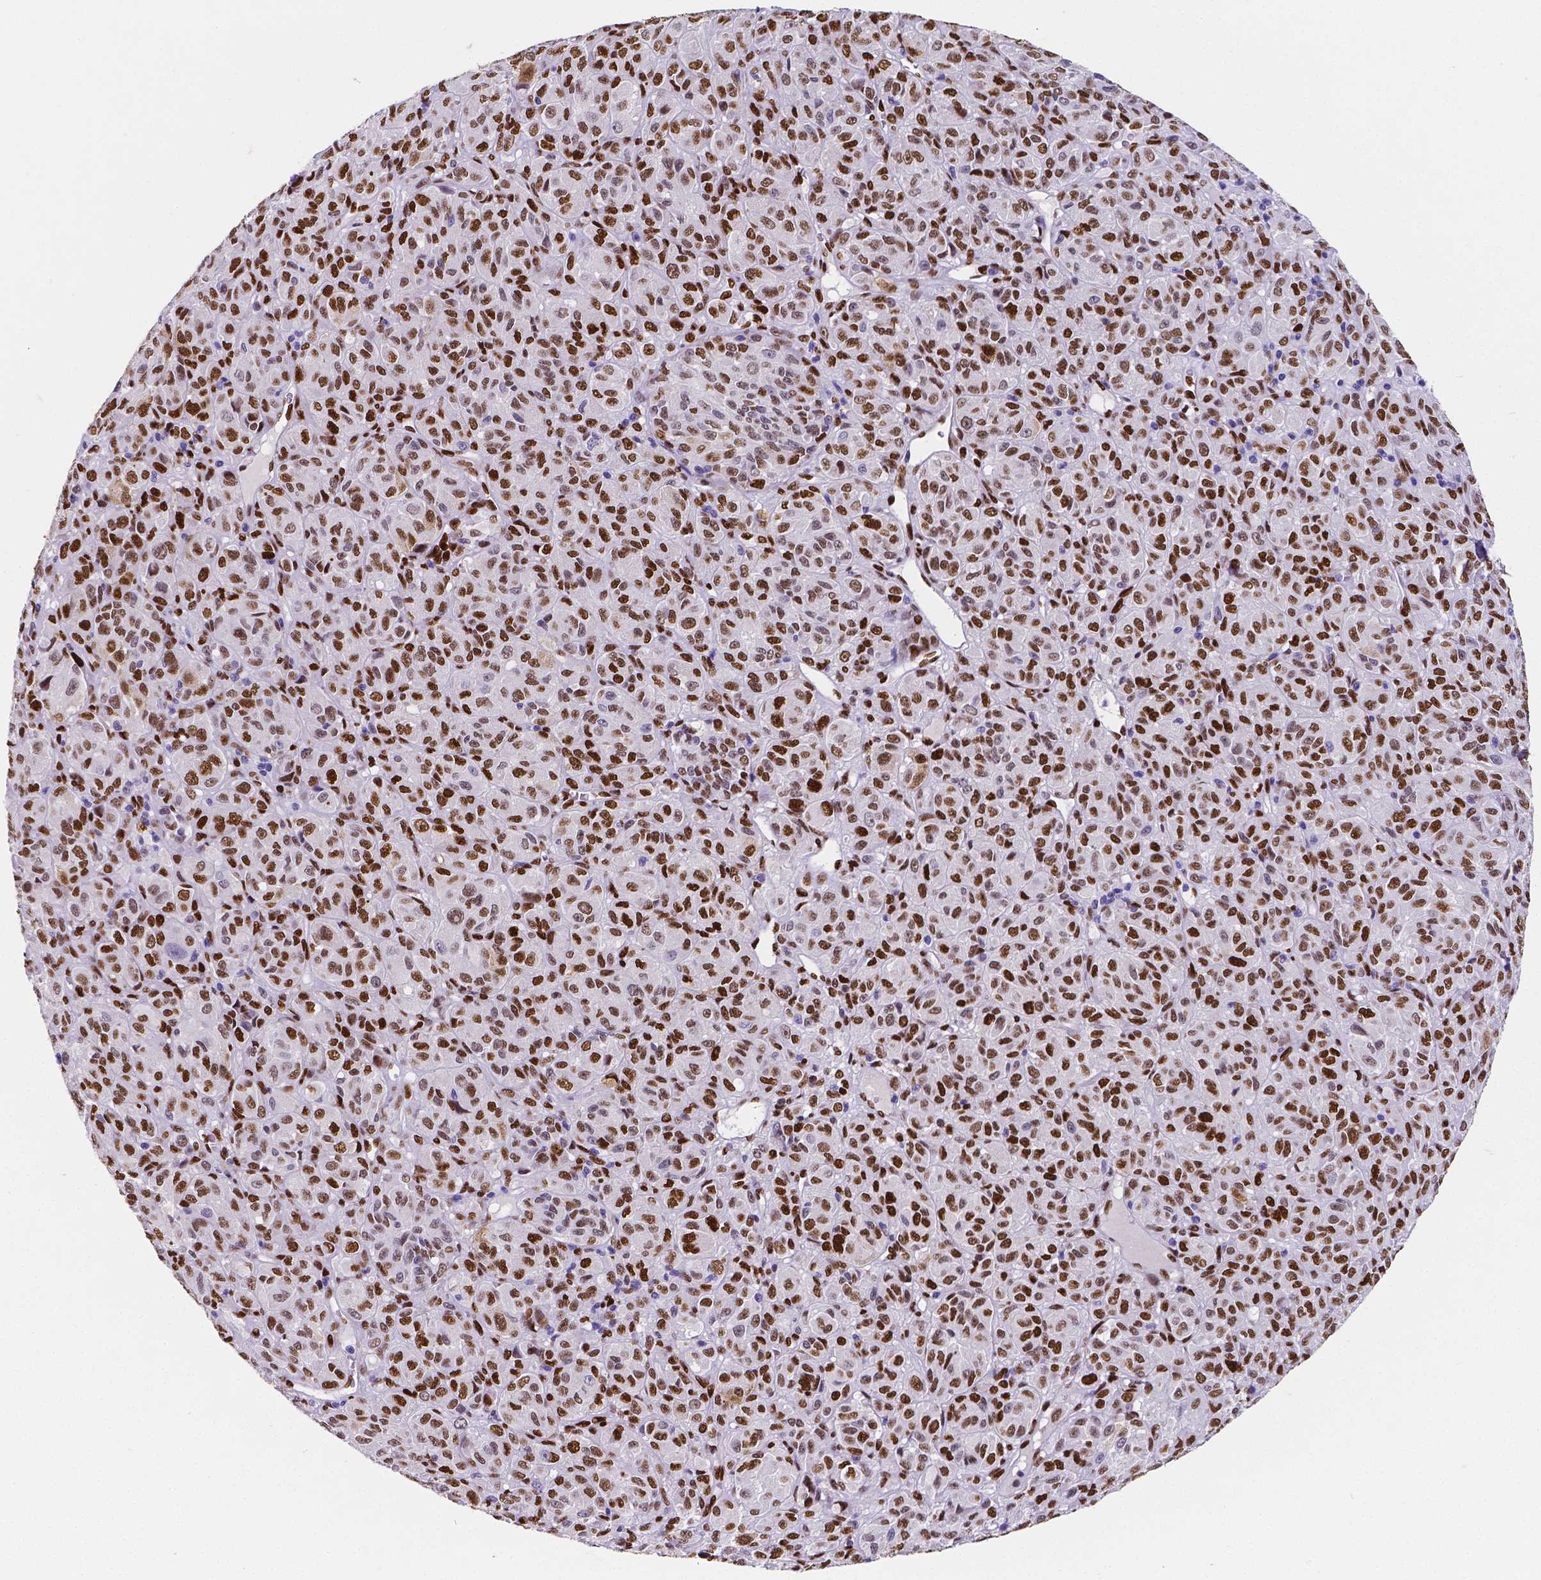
{"staining": {"intensity": "strong", "quantity": ">75%", "location": "nuclear"}, "tissue": "melanoma", "cell_type": "Tumor cells", "image_type": "cancer", "snomed": [{"axis": "morphology", "description": "Malignant melanoma, Metastatic site"}, {"axis": "topography", "description": "Brain"}], "caption": "Melanoma stained with a protein marker exhibits strong staining in tumor cells.", "gene": "MEF2C", "patient": {"sex": "female", "age": 56}}